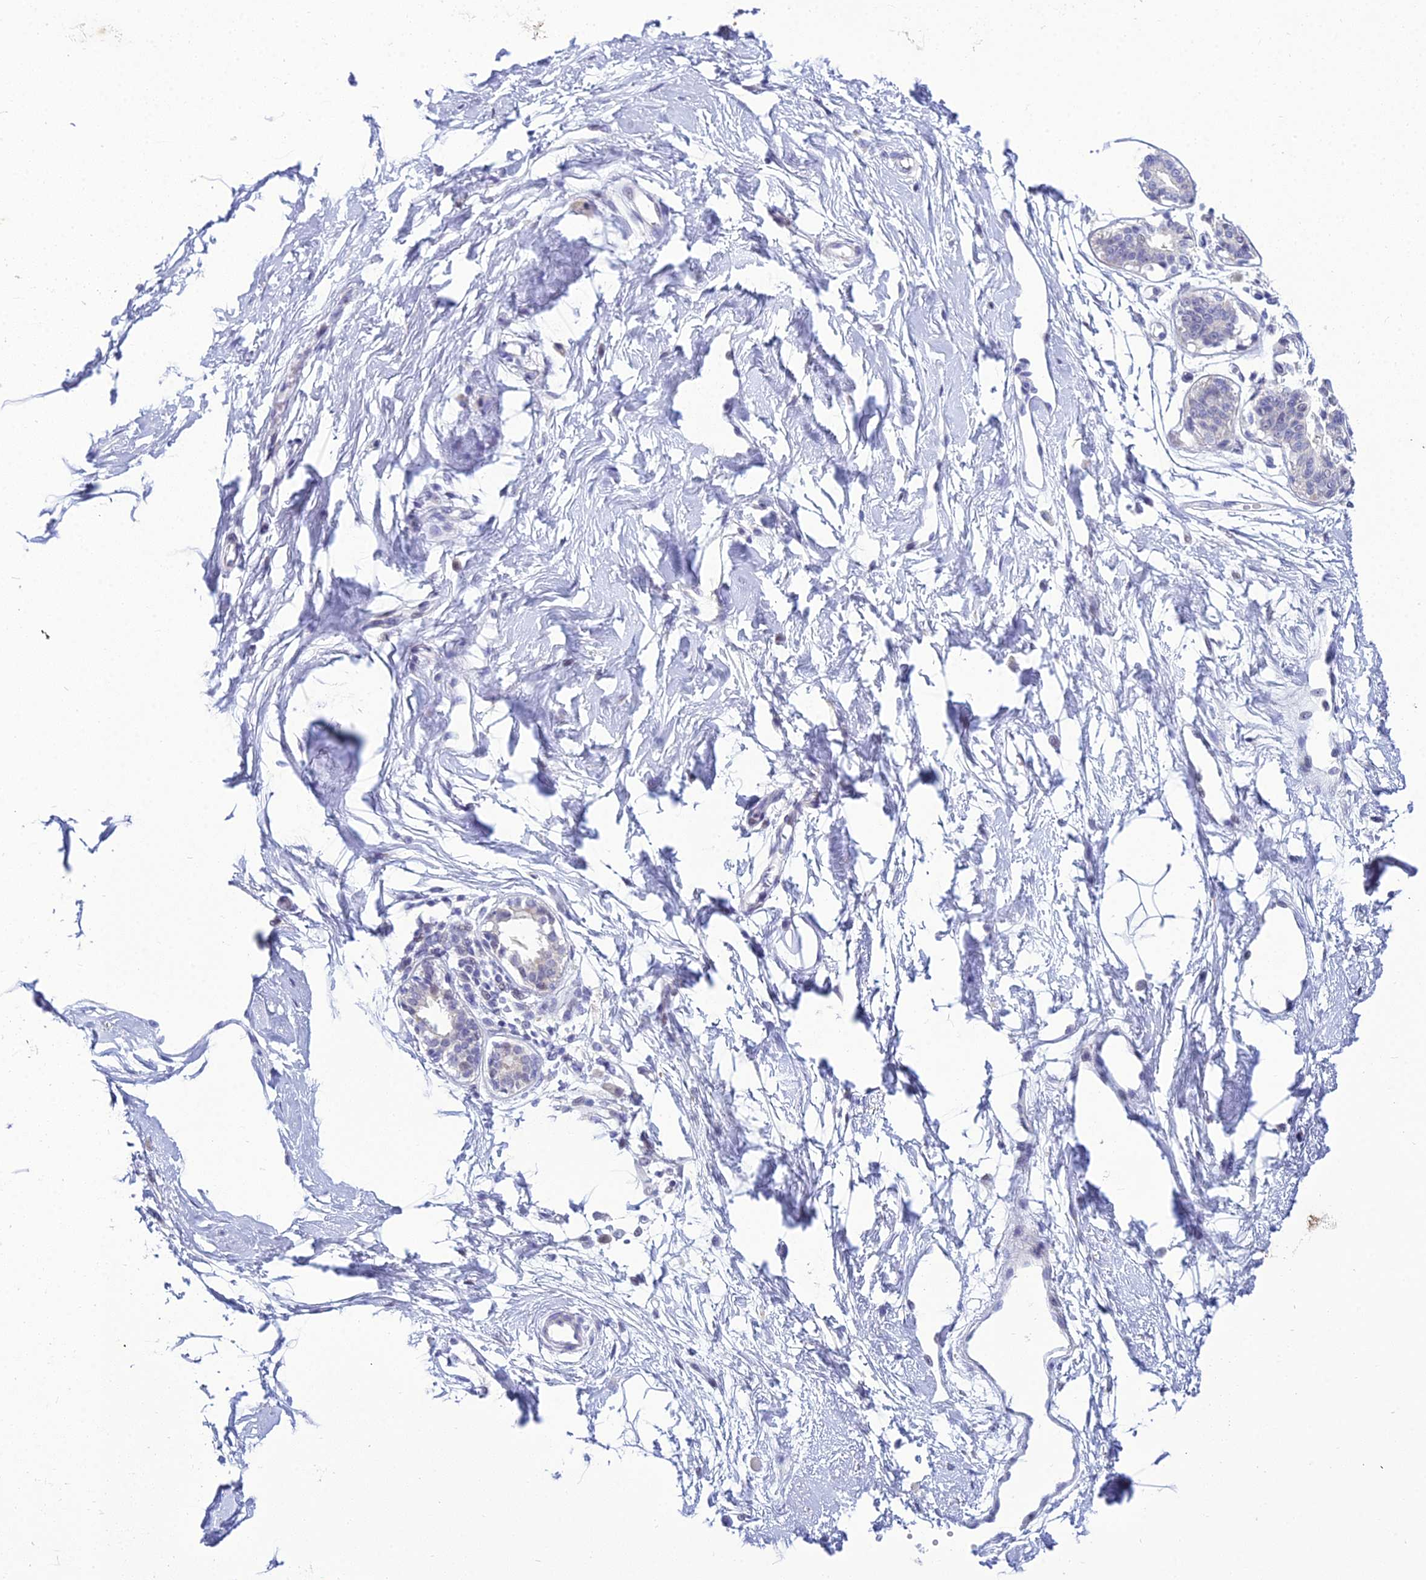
{"staining": {"intensity": "negative", "quantity": "none", "location": "none"}, "tissue": "breast", "cell_type": "Adipocytes", "image_type": "normal", "snomed": [{"axis": "morphology", "description": "Normal tissue, NOS"}, {"axis": "topography", "description": "Breast"}], "caption": "IHC image of benign breast stained for a protein (brown), which displays no positivity in adipocytes. (Immunohistochemistry, brightfield microscopy, high magnification).", "gene": "ZMIZ1", "patient": {"sex": "female", "age": 45}}